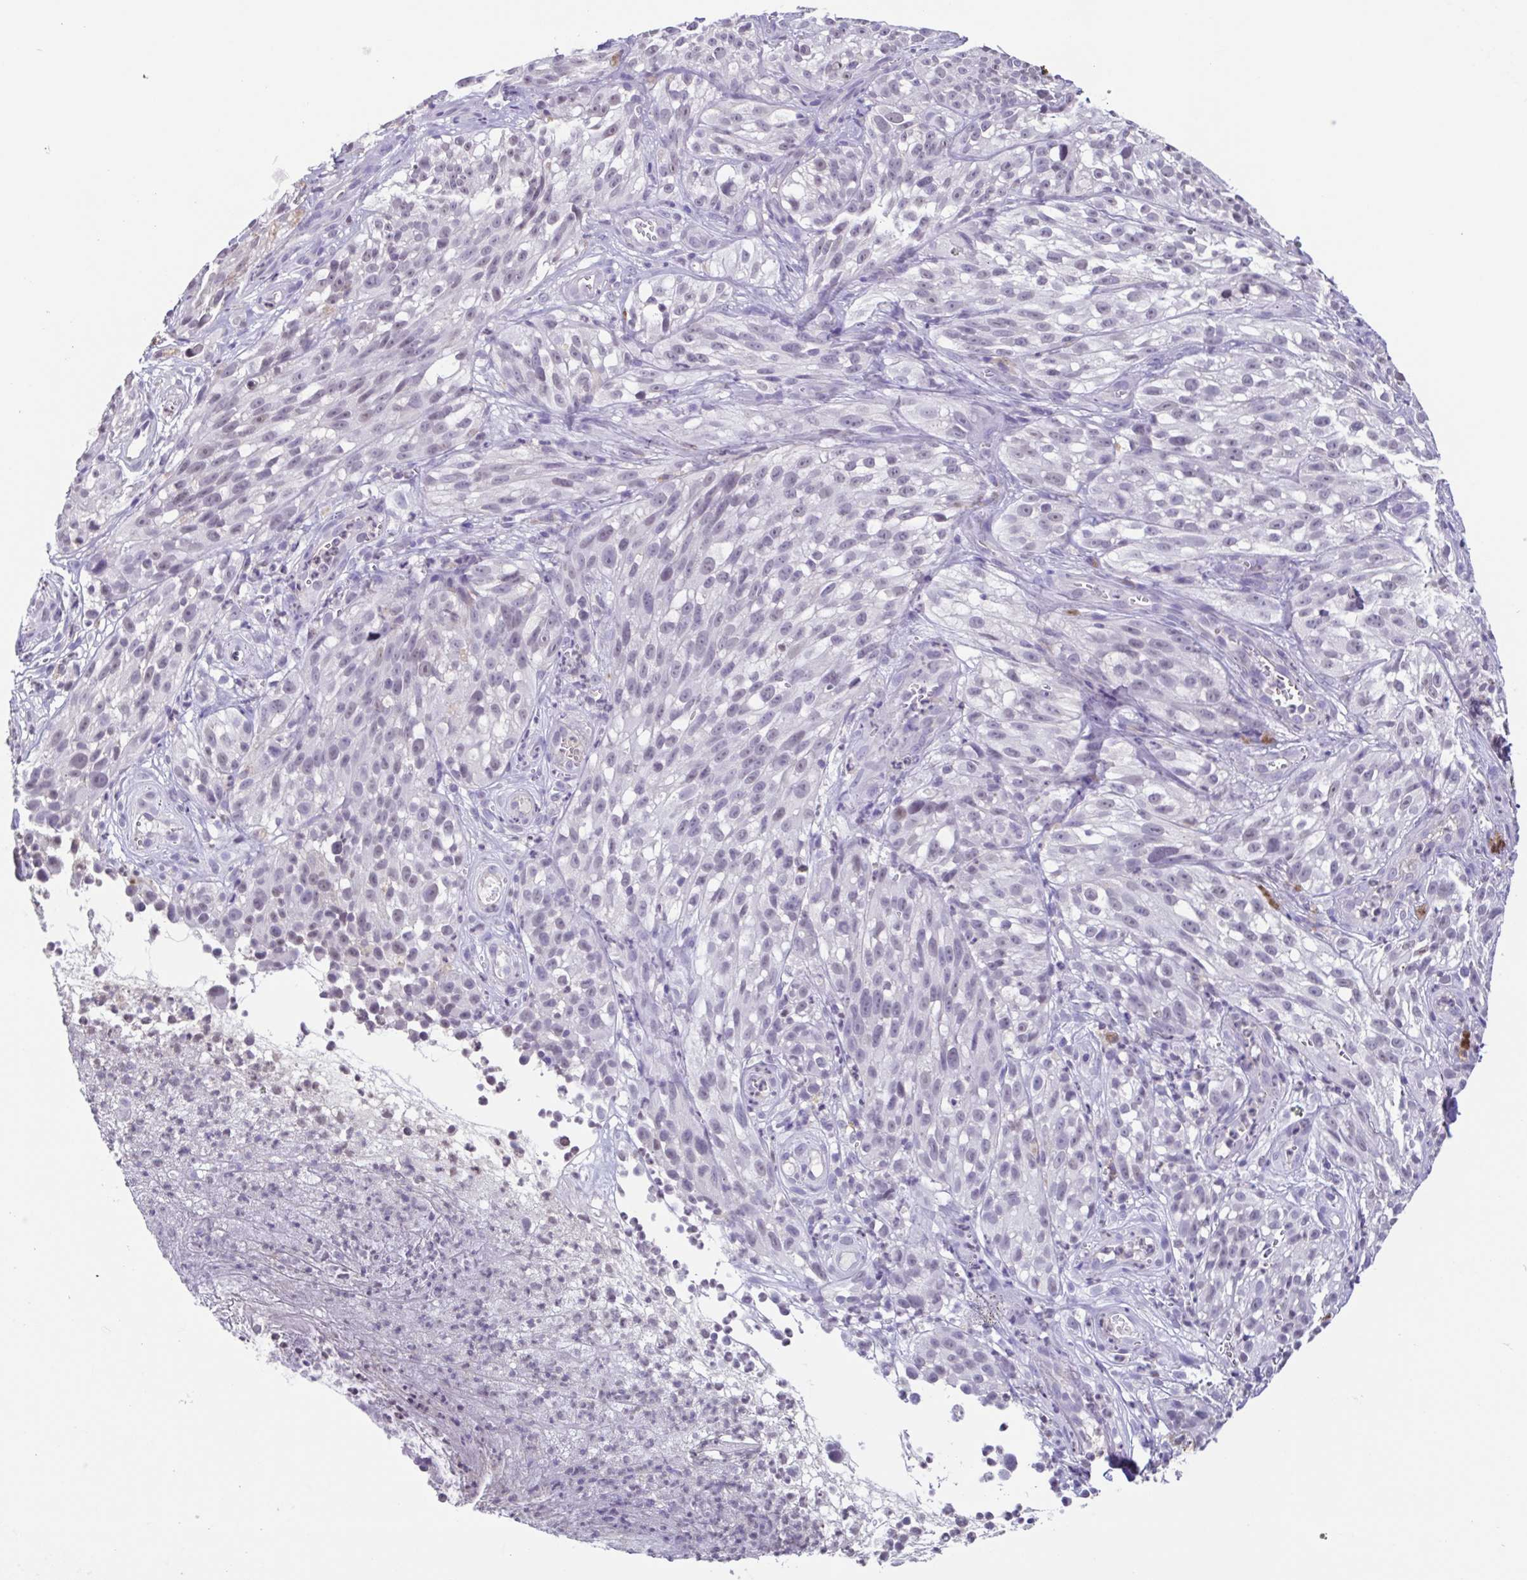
{"staining": {"intensity": "negative", "quantity": "none", "location": "none"}, "tissue": "melanoma", "cell_type": "Tumor cells", "image_type": "cancer", "snomed": [{"axis": "morphology", "description": "Malignant melanoma, NOS"}, {"axis": "topography", "description": "Skin"}], "caption": "IHC histopathology image of melanoma stained for a protein (brown), which demonstrates no staining in tumor cells.", "gene": "ACTRT3", "patient": {"sex": "female", "age": 85}}